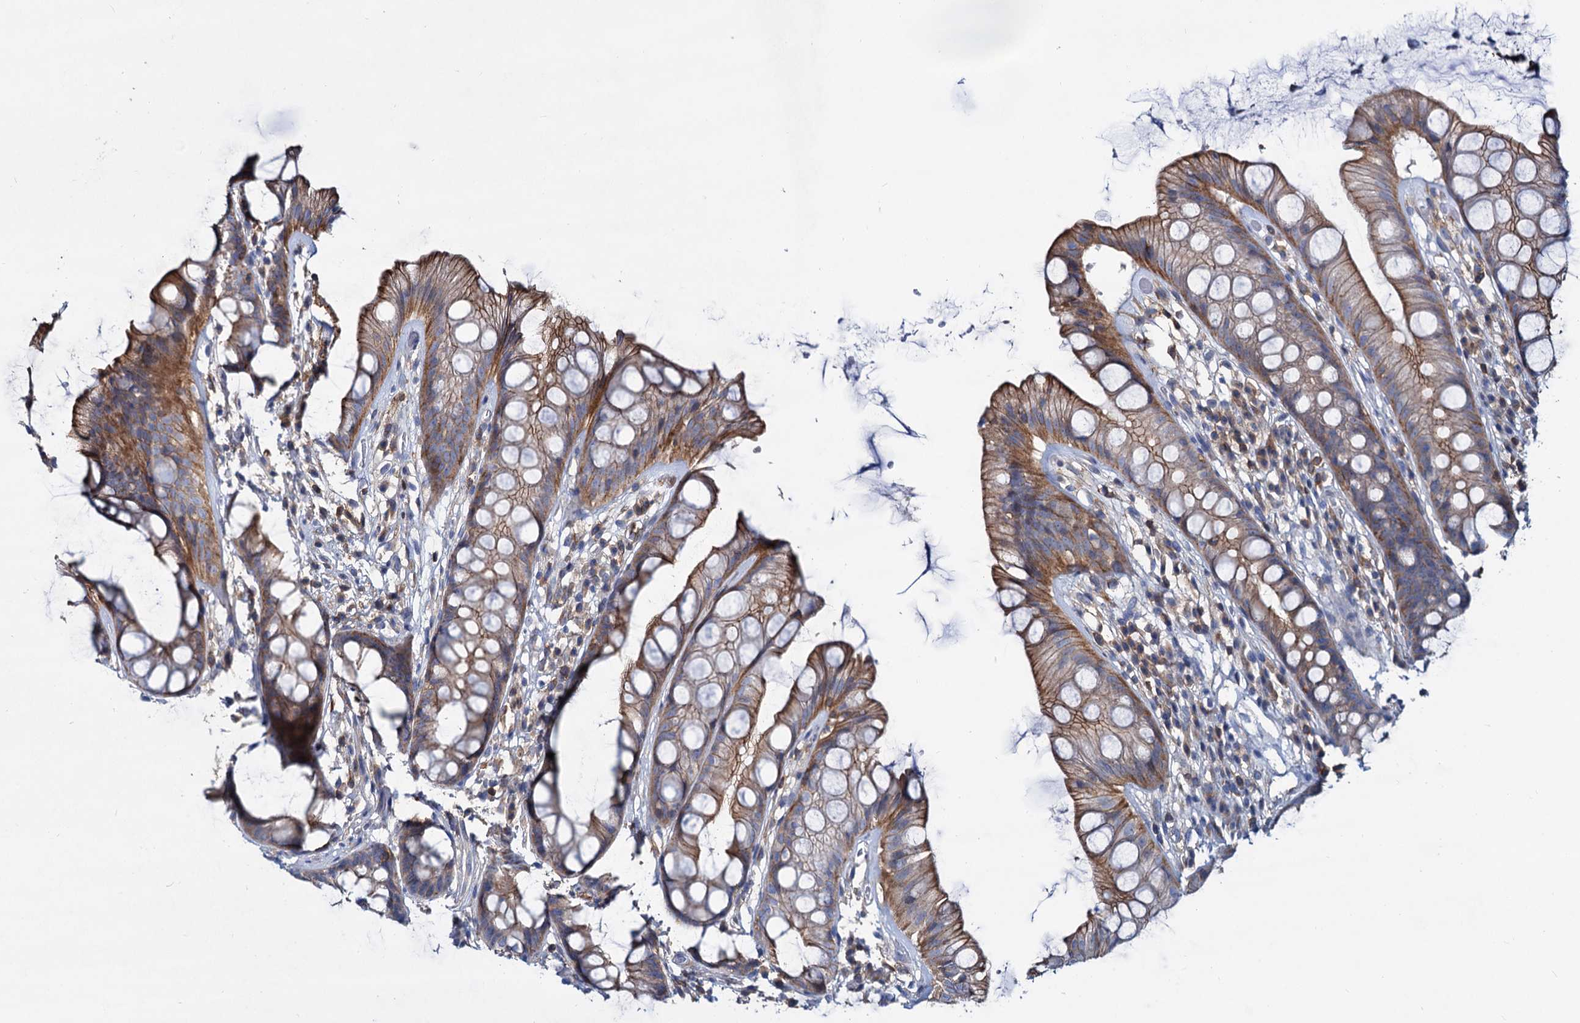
{"staining": {"intensity": "moderate", "quantity": ">75%", "location": "cytoplasmic/membranous"}, "tissue": "rectum", "cell_type": "Glandular cells", "image_type": "normal", "snomed": [{"axis": "morphology", "description": "Normal tissue, NOS"}, {"axis": "topography", "description": "Rectum"}], "caption": "Protein staining exhibits moderate cytoplasmic/membranous positivity in approximately >75% of glandular cells in unremarkable rectum. (DAB (3,3'-diaminobenzidine) IHC, brown staining for protein, blue staining for nuclei).", "gene": "LRCH4", "patient": {"sex": "male", "age": 74}}